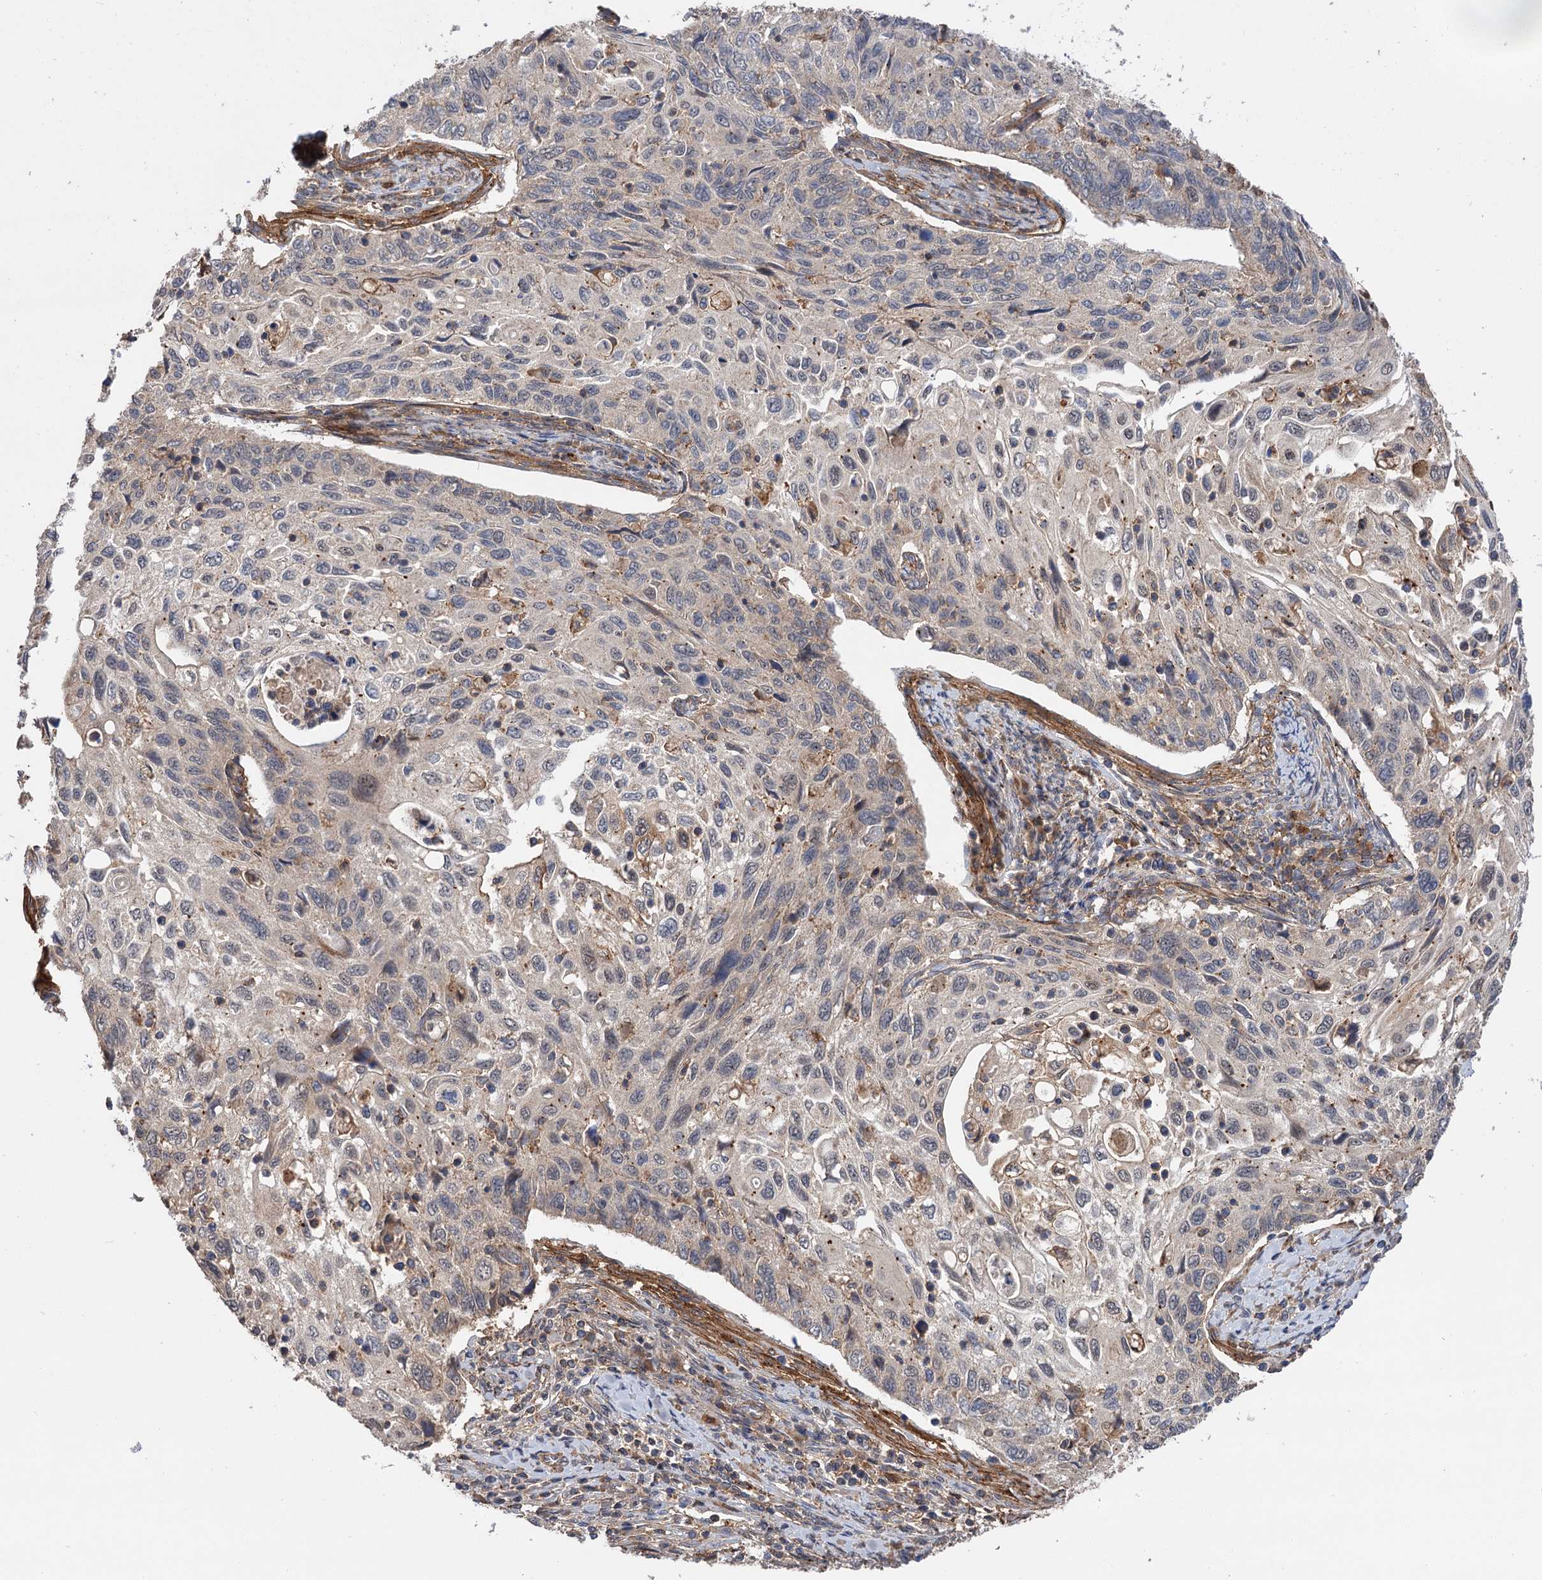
{"staining": {"intensity": "weak", "quantity": "<25%", "location": "cytoplasmic/membranous"}, "tissue": "cervical cancer", "cell_type": "Tumor cells", "image_type": "cancer", "snomed": [{"axis": "morphology", "description": "Squamous cell carcinoma, NOS"}, {"axis": "topography", "description": "Cervix"}], "caption": "An image of human cervical cancer (squamous cell carcinoma) is negative for staining in tumor cells.", "gene": "FBXW8", "patient": {"sex": "female", "age": 70}}